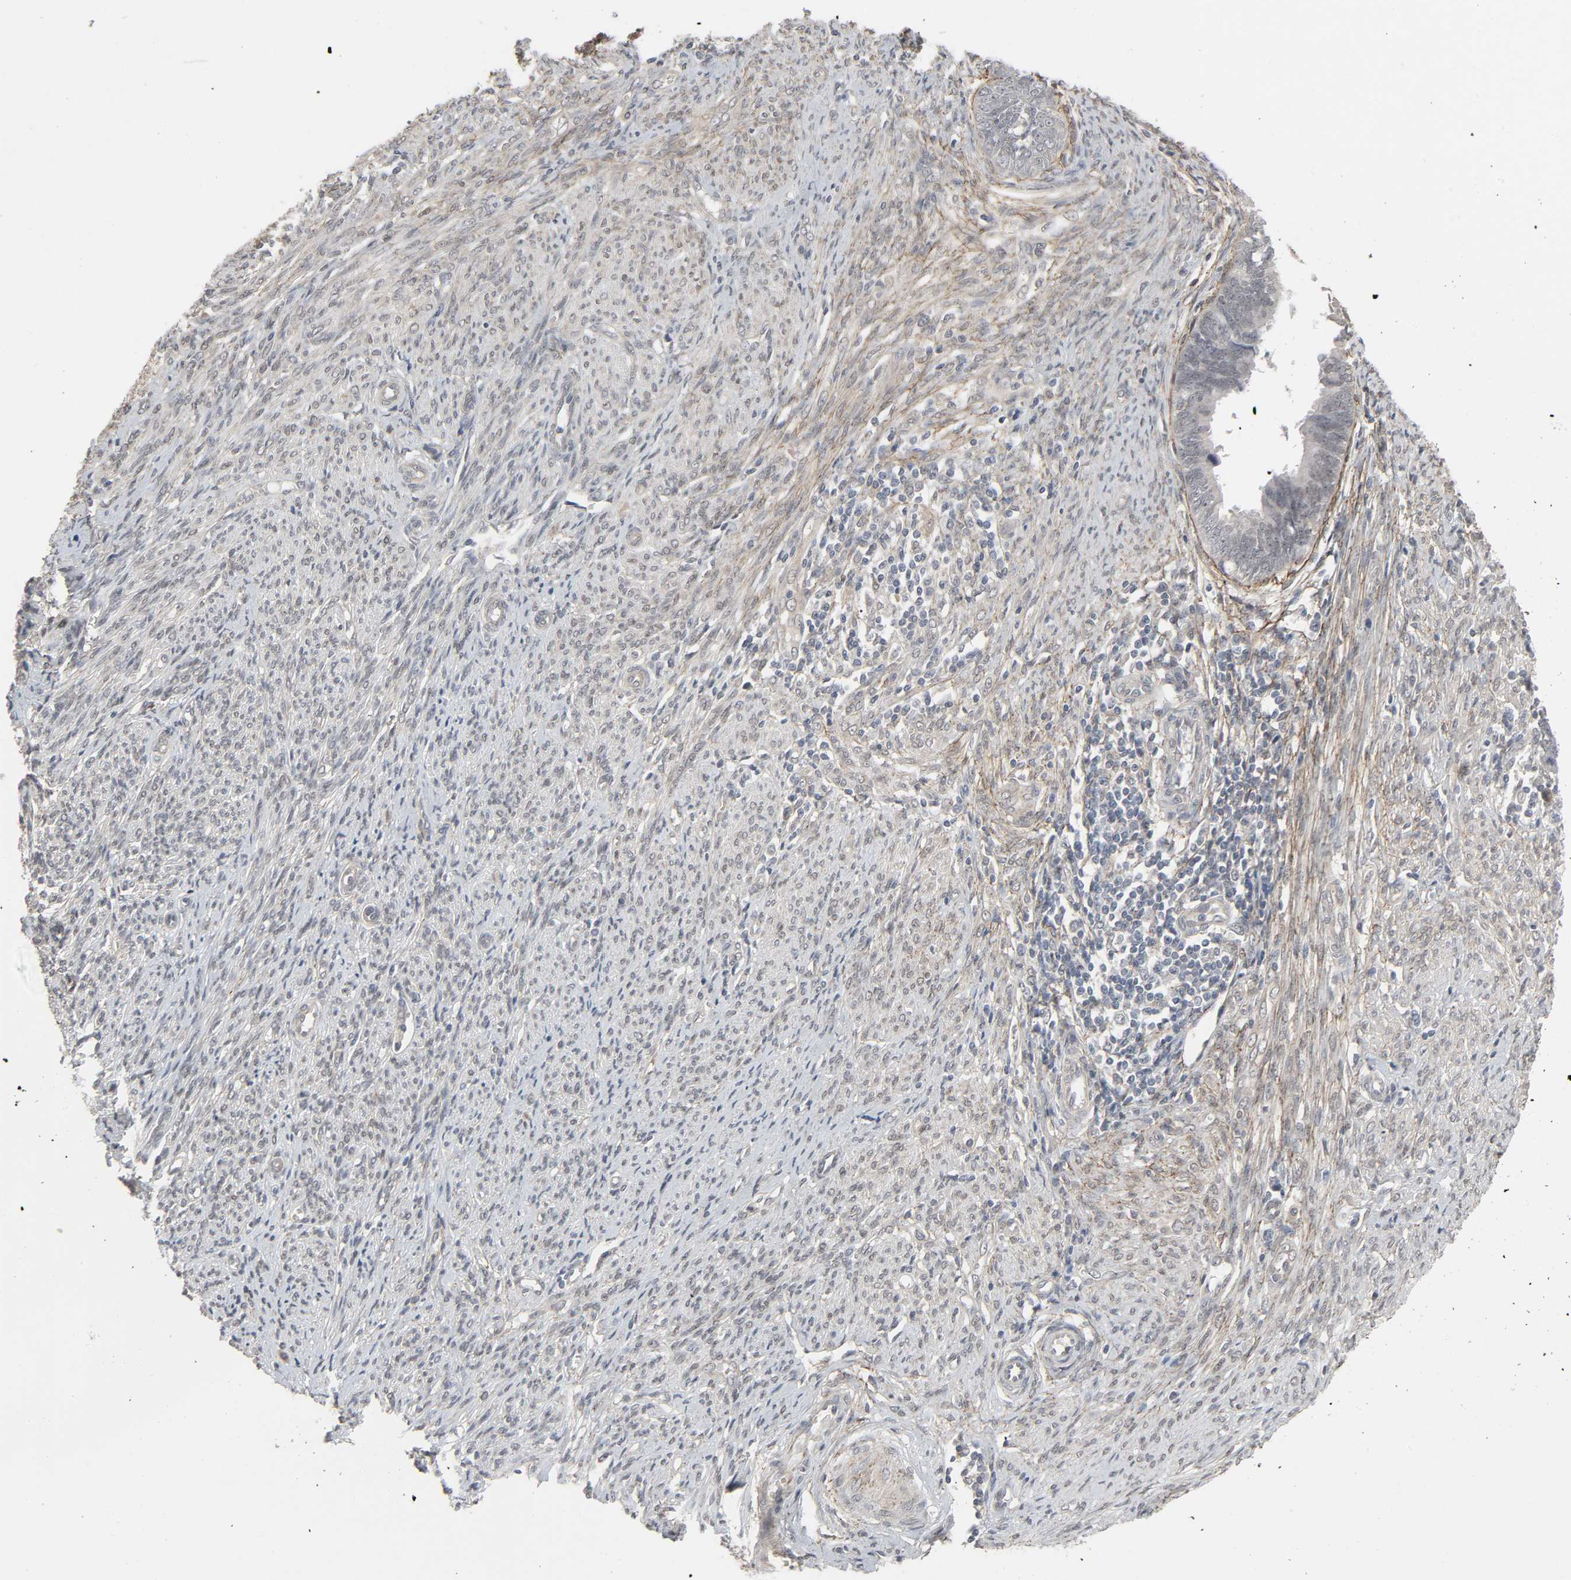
{"staining": {"intensity": "negative", "quantity": "none", "location": "none"}, "tissue": "endometrial cancer", "cell_type": "Tumor cells", "image_type": "cancer", "snomed": [{"axis": "morphology", "description": "Adenocarcinoma, NOS"}, {"axis": "topography", "description": "Endometrium"}], "caption": "The micrograph reveals no significant expression in tumor cells of endometrial cancer. (Brightfield microscopy of DAB (3,3'-diaminobenzidine) IHC at high magnification).", "gene": "ZNF222", "patient": {"sex": "female", "age": 75}}